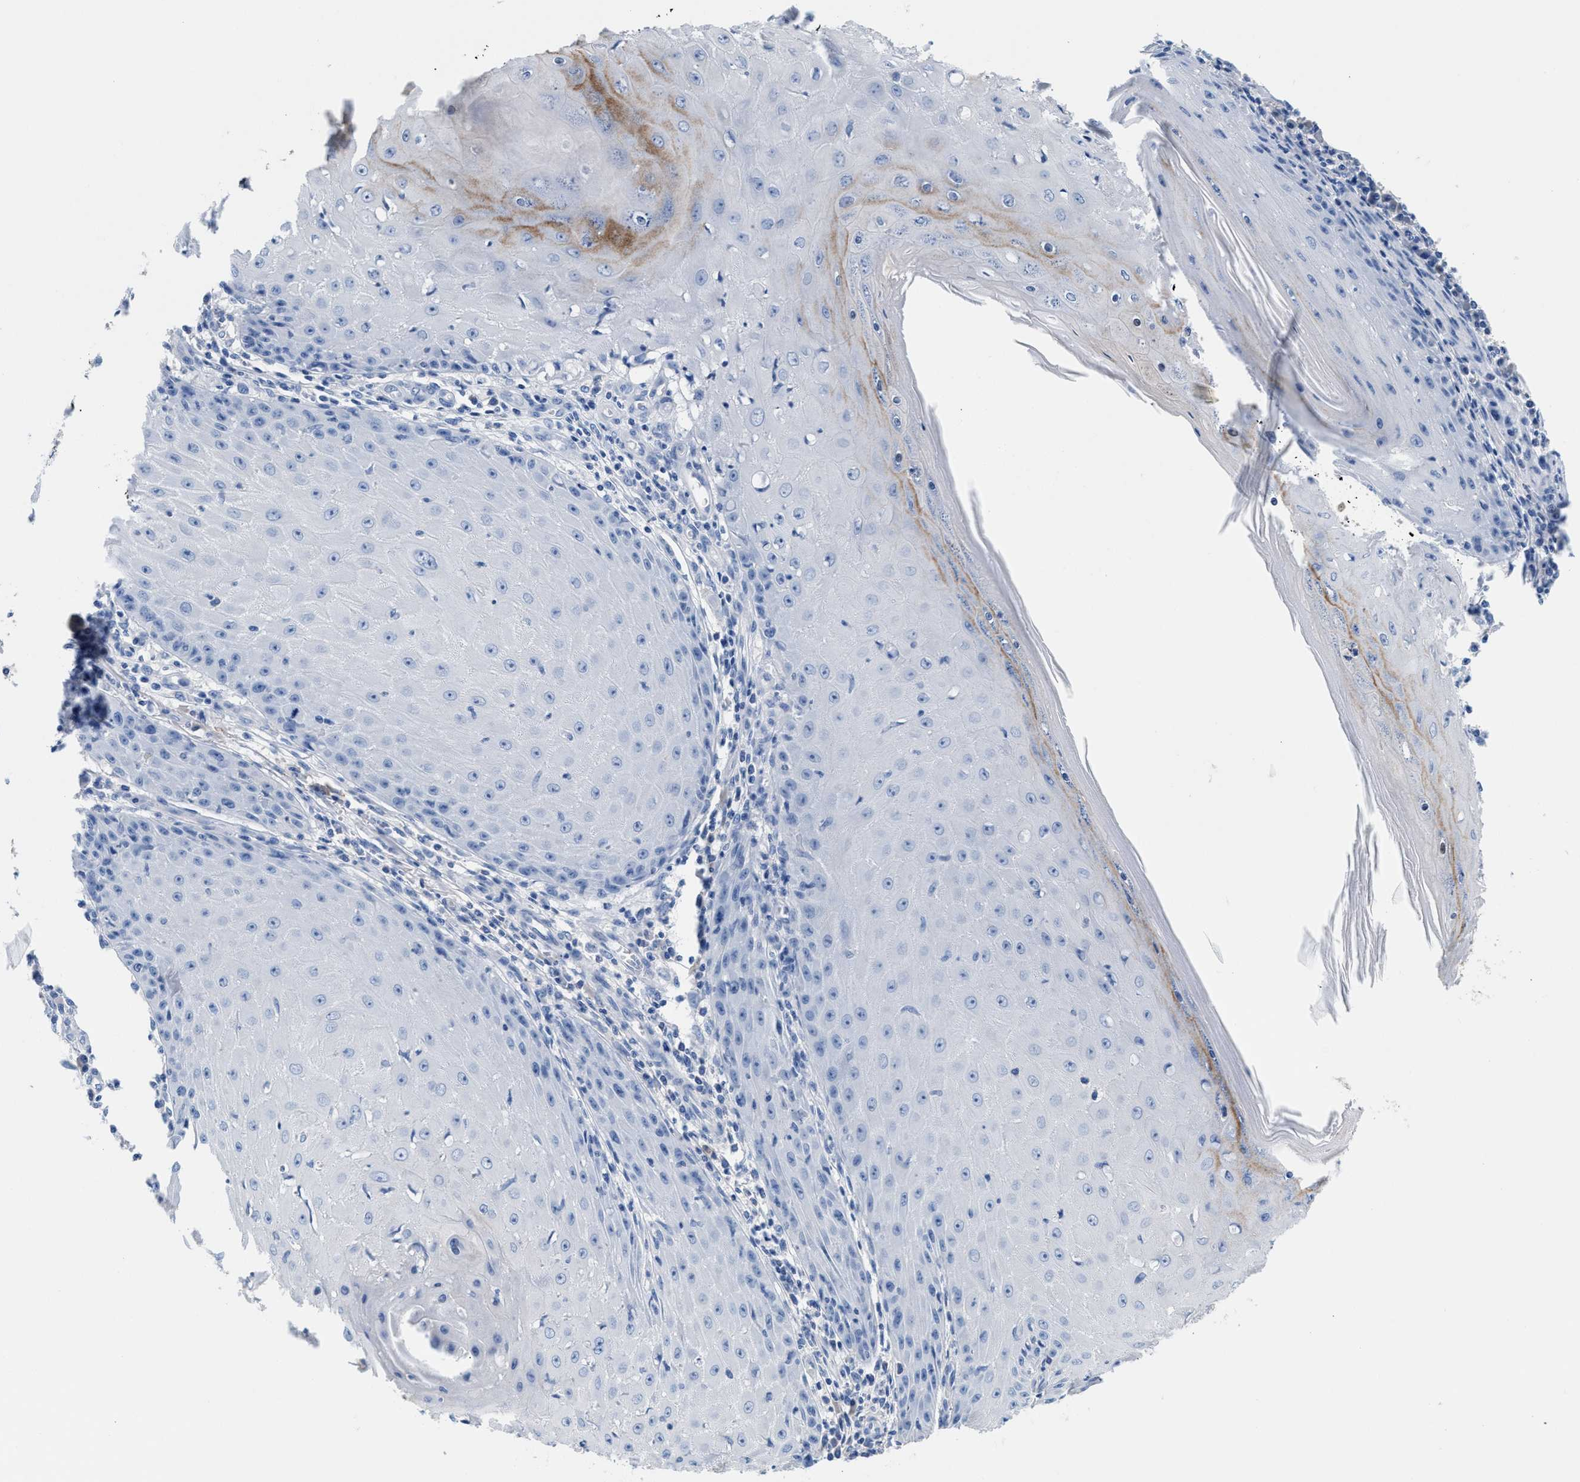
{"staining": {"intensity": "negative", "quantity": "none", "location": "none"}, "tissue": "skin cancer", "cell_type": "Tumor cells", "image_type": "cancer", "snomed": [{"axis": "morphology", "description": "Squamous cell carcinoma, NOS"}, {"axis": "topography", "description": "Skin"}], "caption": "Immunohistochemistry (IHC) photomicrograph of human squamous cell carcinoma (skin) stained for a protein (brown), which demonstrates no positivity in tumor cells.", "gene": "SLFN13", "patient": {"sex": "female", "age": 73}}